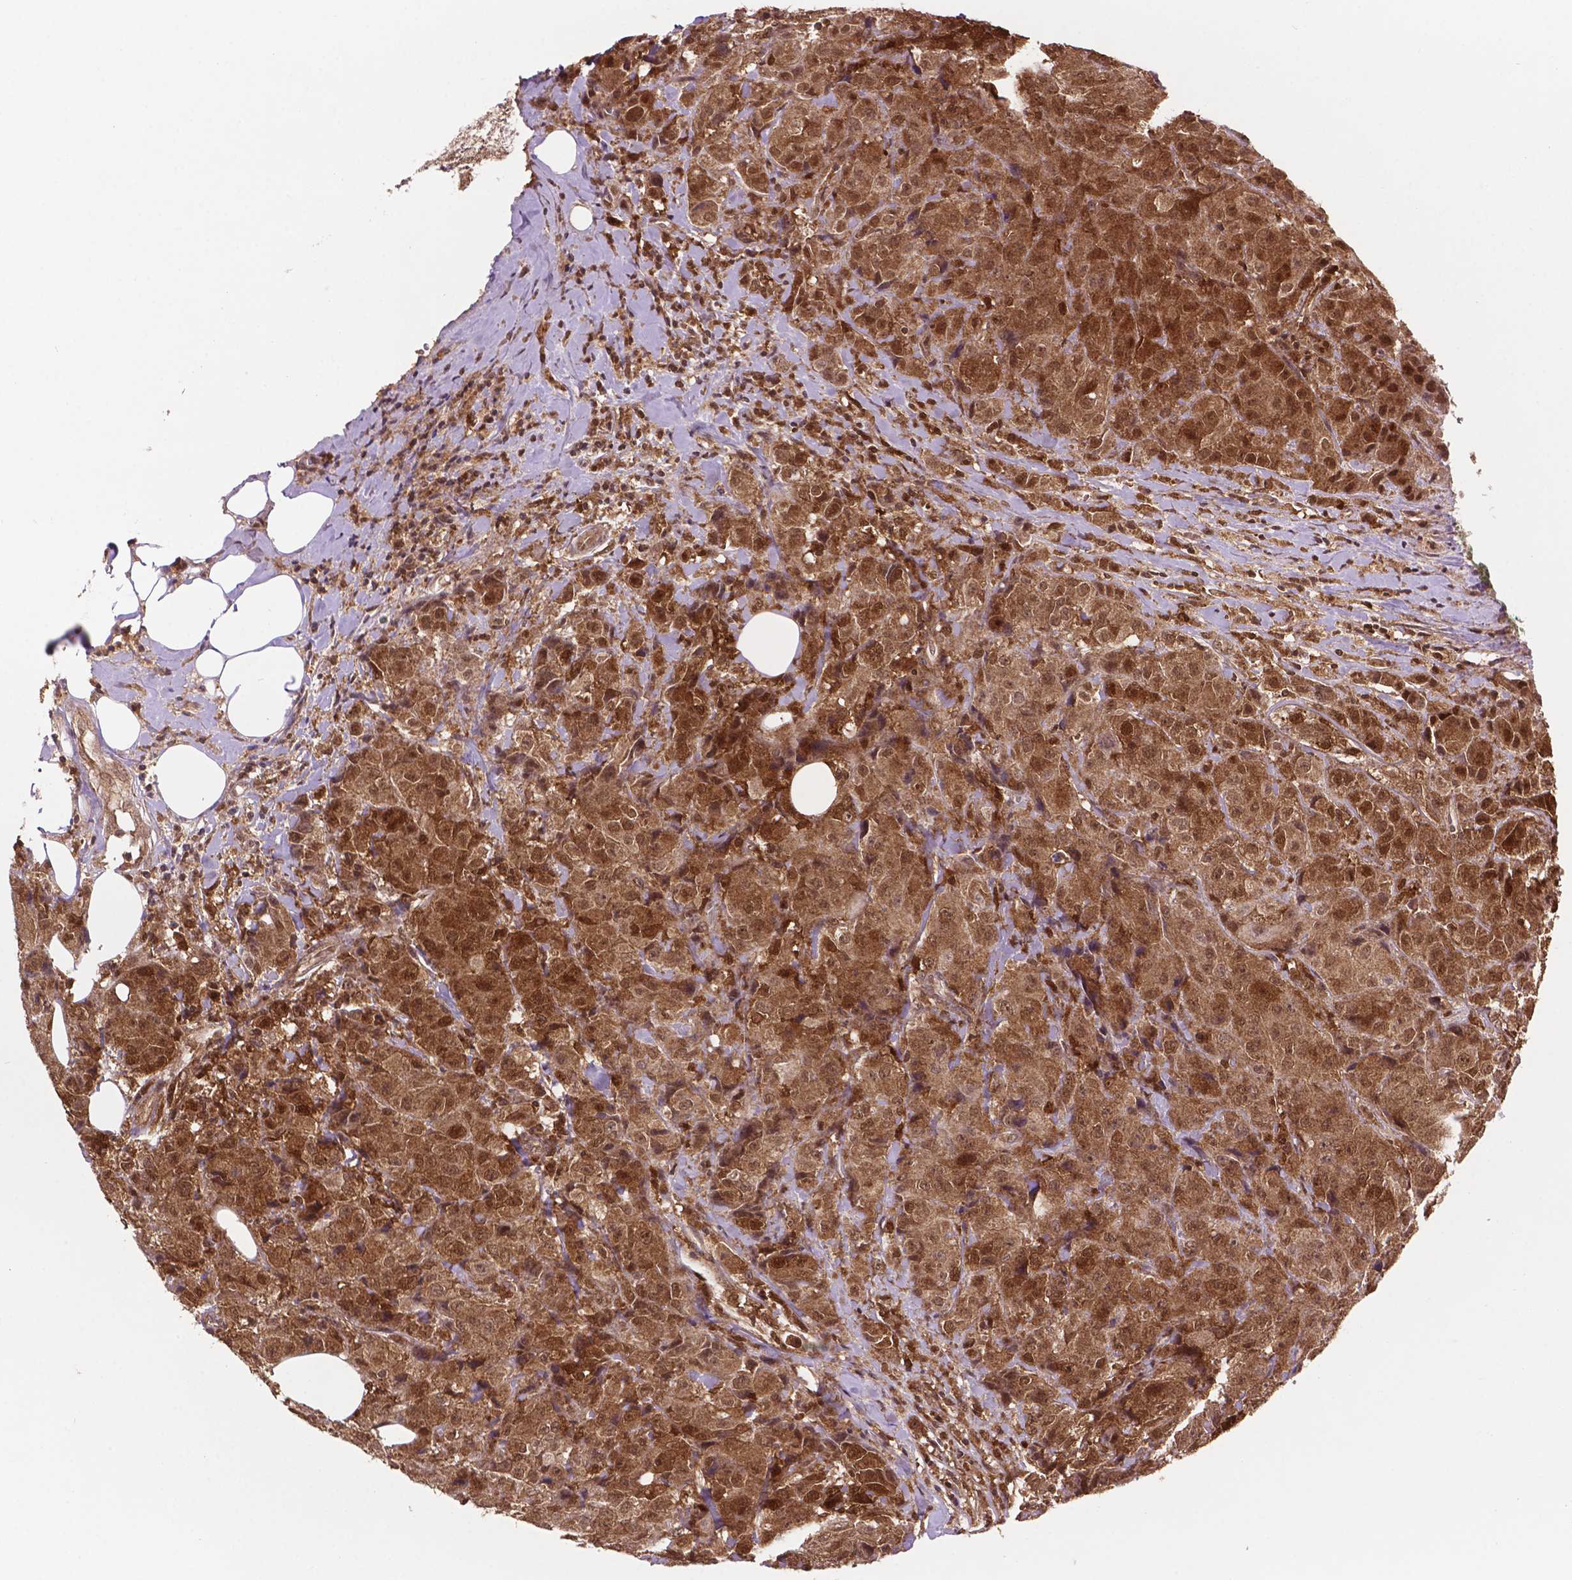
{"staining": {"intensity": "moderate", "quantity": ">75%", "location": "cytoplasmic/membranous,nuclear"}, "tissue": "breast cancer", "cell_type": "Tumor cells", "image_type": "cancer", "snomed": [{"axis": "morphology", "description": "Normal tissue, NOS"}, {"axis": "morphology", "description": "Duct carcinoma"}, {"axis": "topography", "description": "Breast"}], "caption": "Immunohistochemical staining of human breast cancer (infiltrating ductal carcinoma) shows medium levels of moderate cytoplasmic/membranous and nuclear protein staining in about >75% of tumor cells.", "gene": "UBE2L6", "patient": {"sex": "female", "age": 43}}